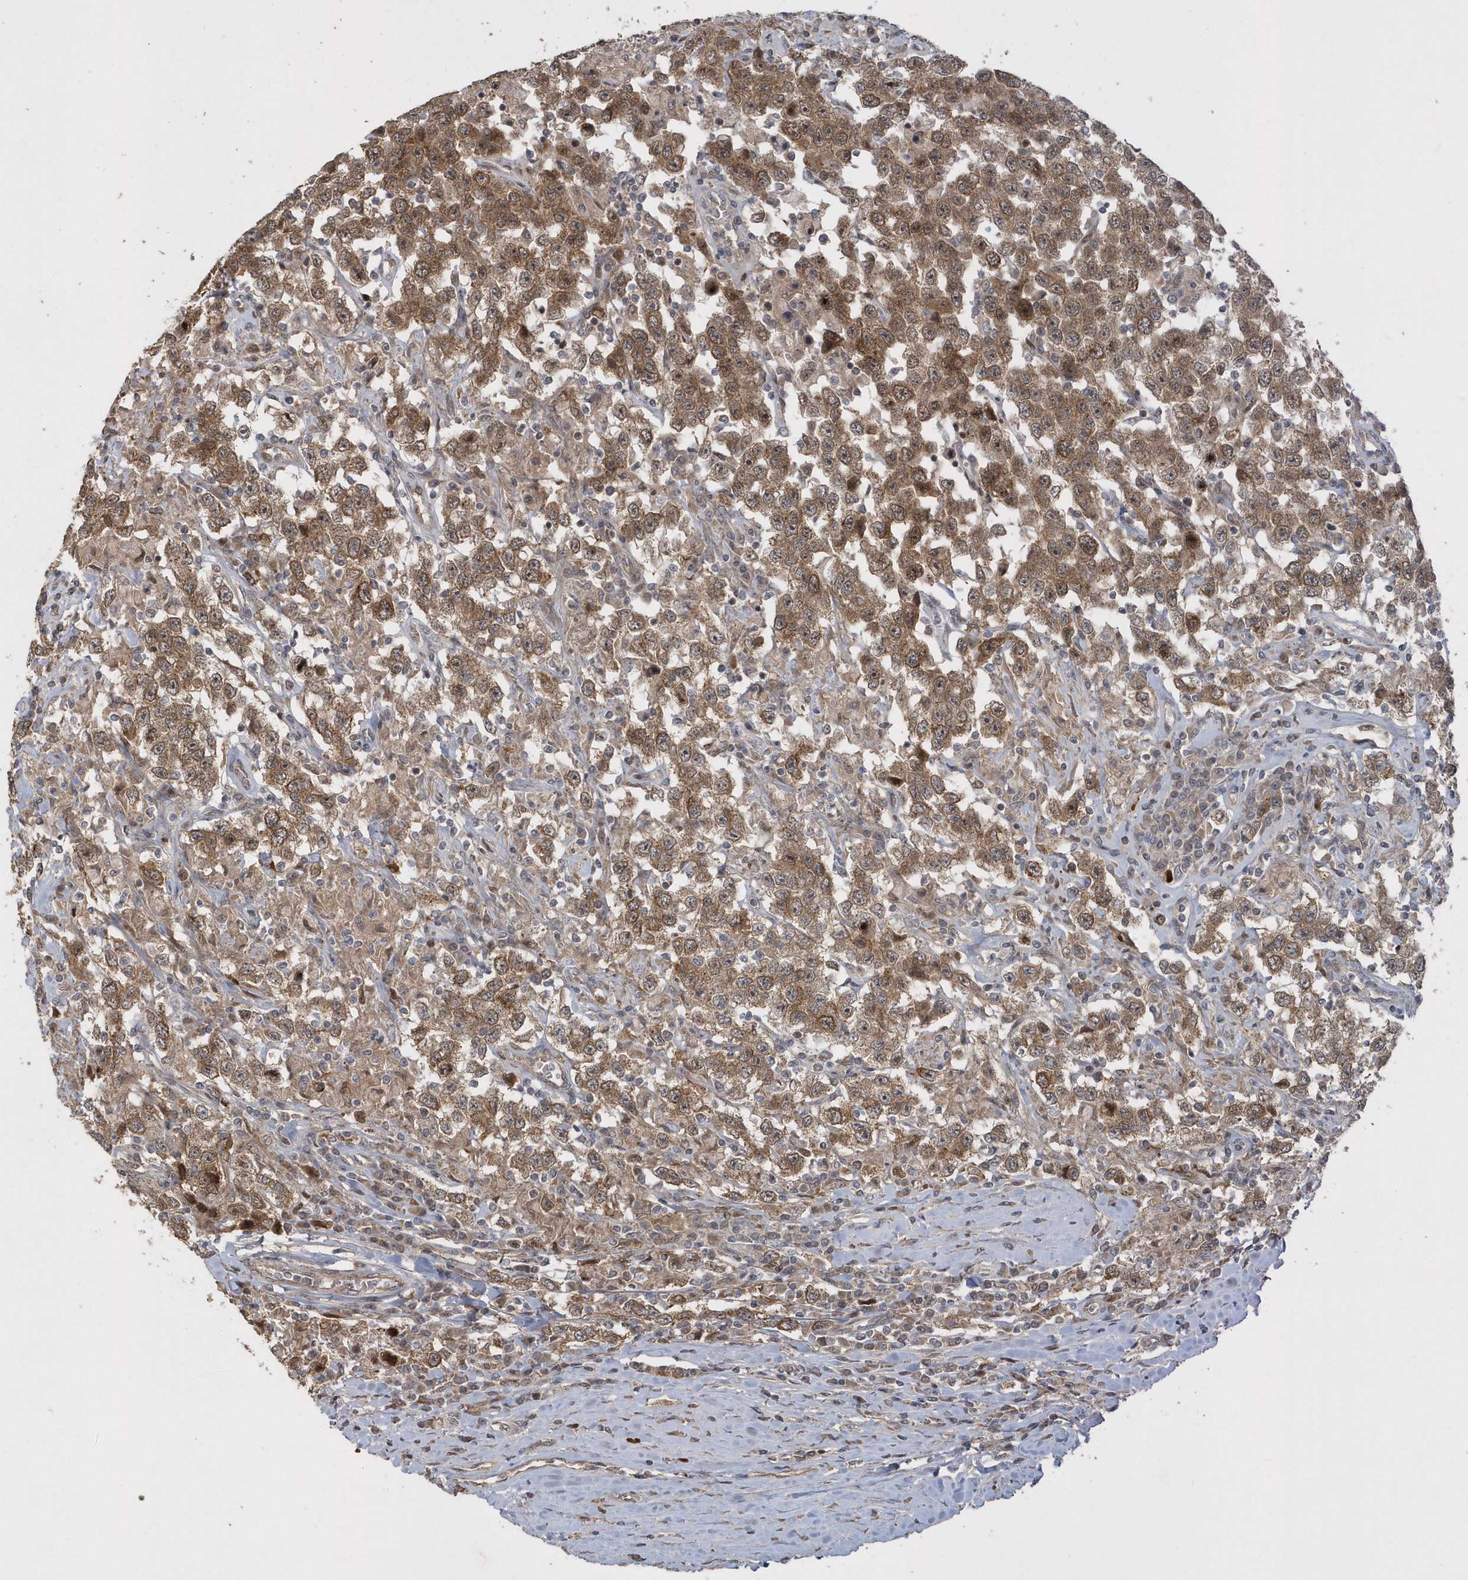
{"staining": {"intensity": "moderate", "quantity": ">75%", "location": "cytoplasmic/membranous"}, "tissue": "testis cancer", "cell_type": "Tumor cells", "image_type": "cancer", "snomed": [{"axis": "morphology", "description": "Seminoma, NOS"}, {"axis": "topography", "description": "Testis"}], "caption": "Protein expression analysis of testis cancer displays moderate cytoplasmic/membranous positivity in approximately >75% of tumor cells. Nuclei are stained in blue.", "gene": "TRAIP", "patient": {"sex": "male", "age": 41}}